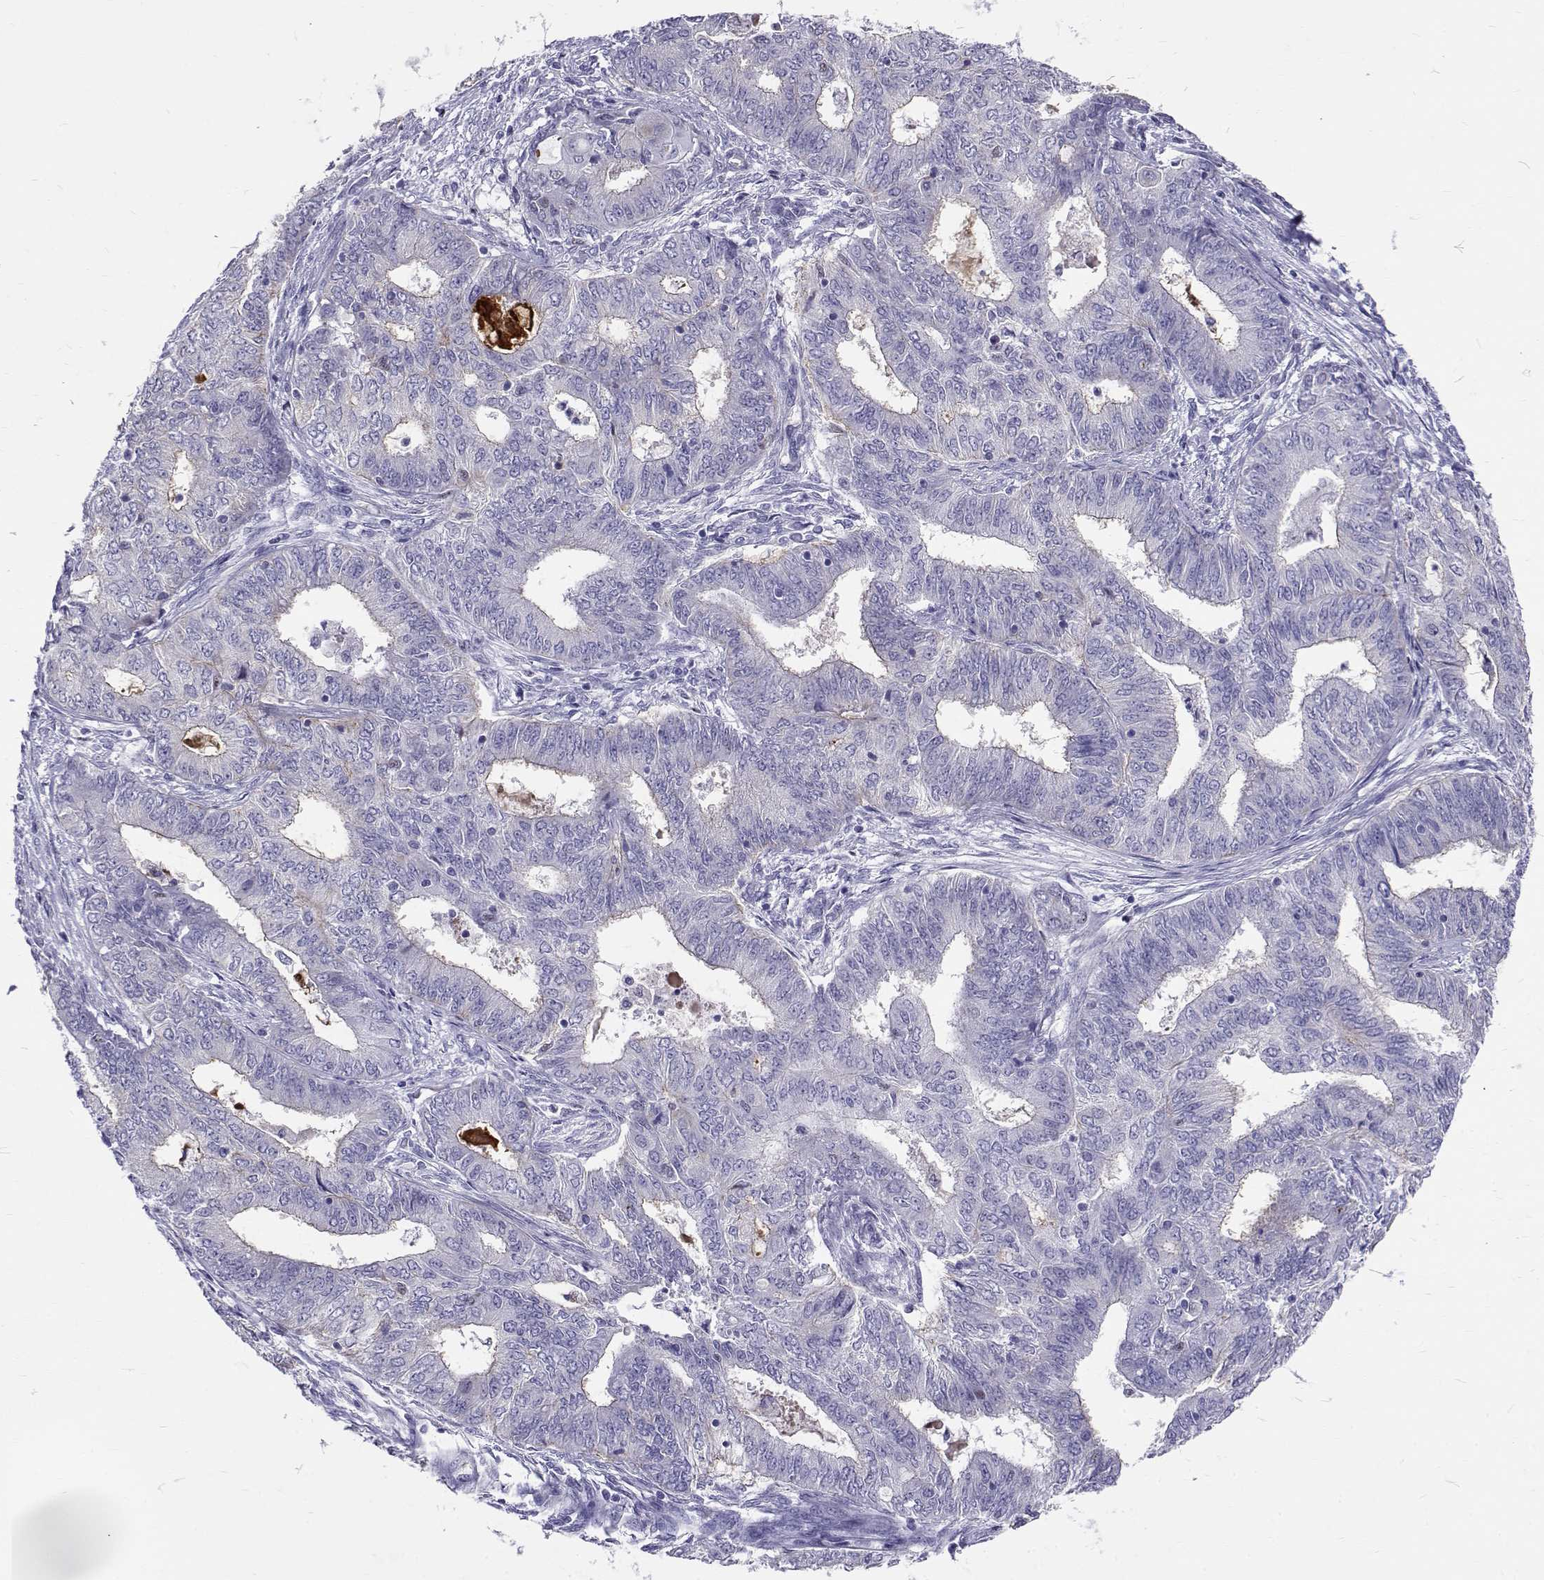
{"staining": {"intensity": "negative", "quantity": "none", "location": "none"}, "tissue": "endometrial cancer", "cell_type": "Tumor cells", "image_type": "cancer", "snomed": [{"axis": "morphology", "description": "Adenocarcinoma, NOS"}, {"axis": "topography", "description": "Endometrium"}], "caption": "DAB immunohistochemical staining of adenocarcinoma (endometrial) displays no significant staining in tumor cells.", "gene": "IGSF1", "patient": {"sex": "female", "age": 62}}